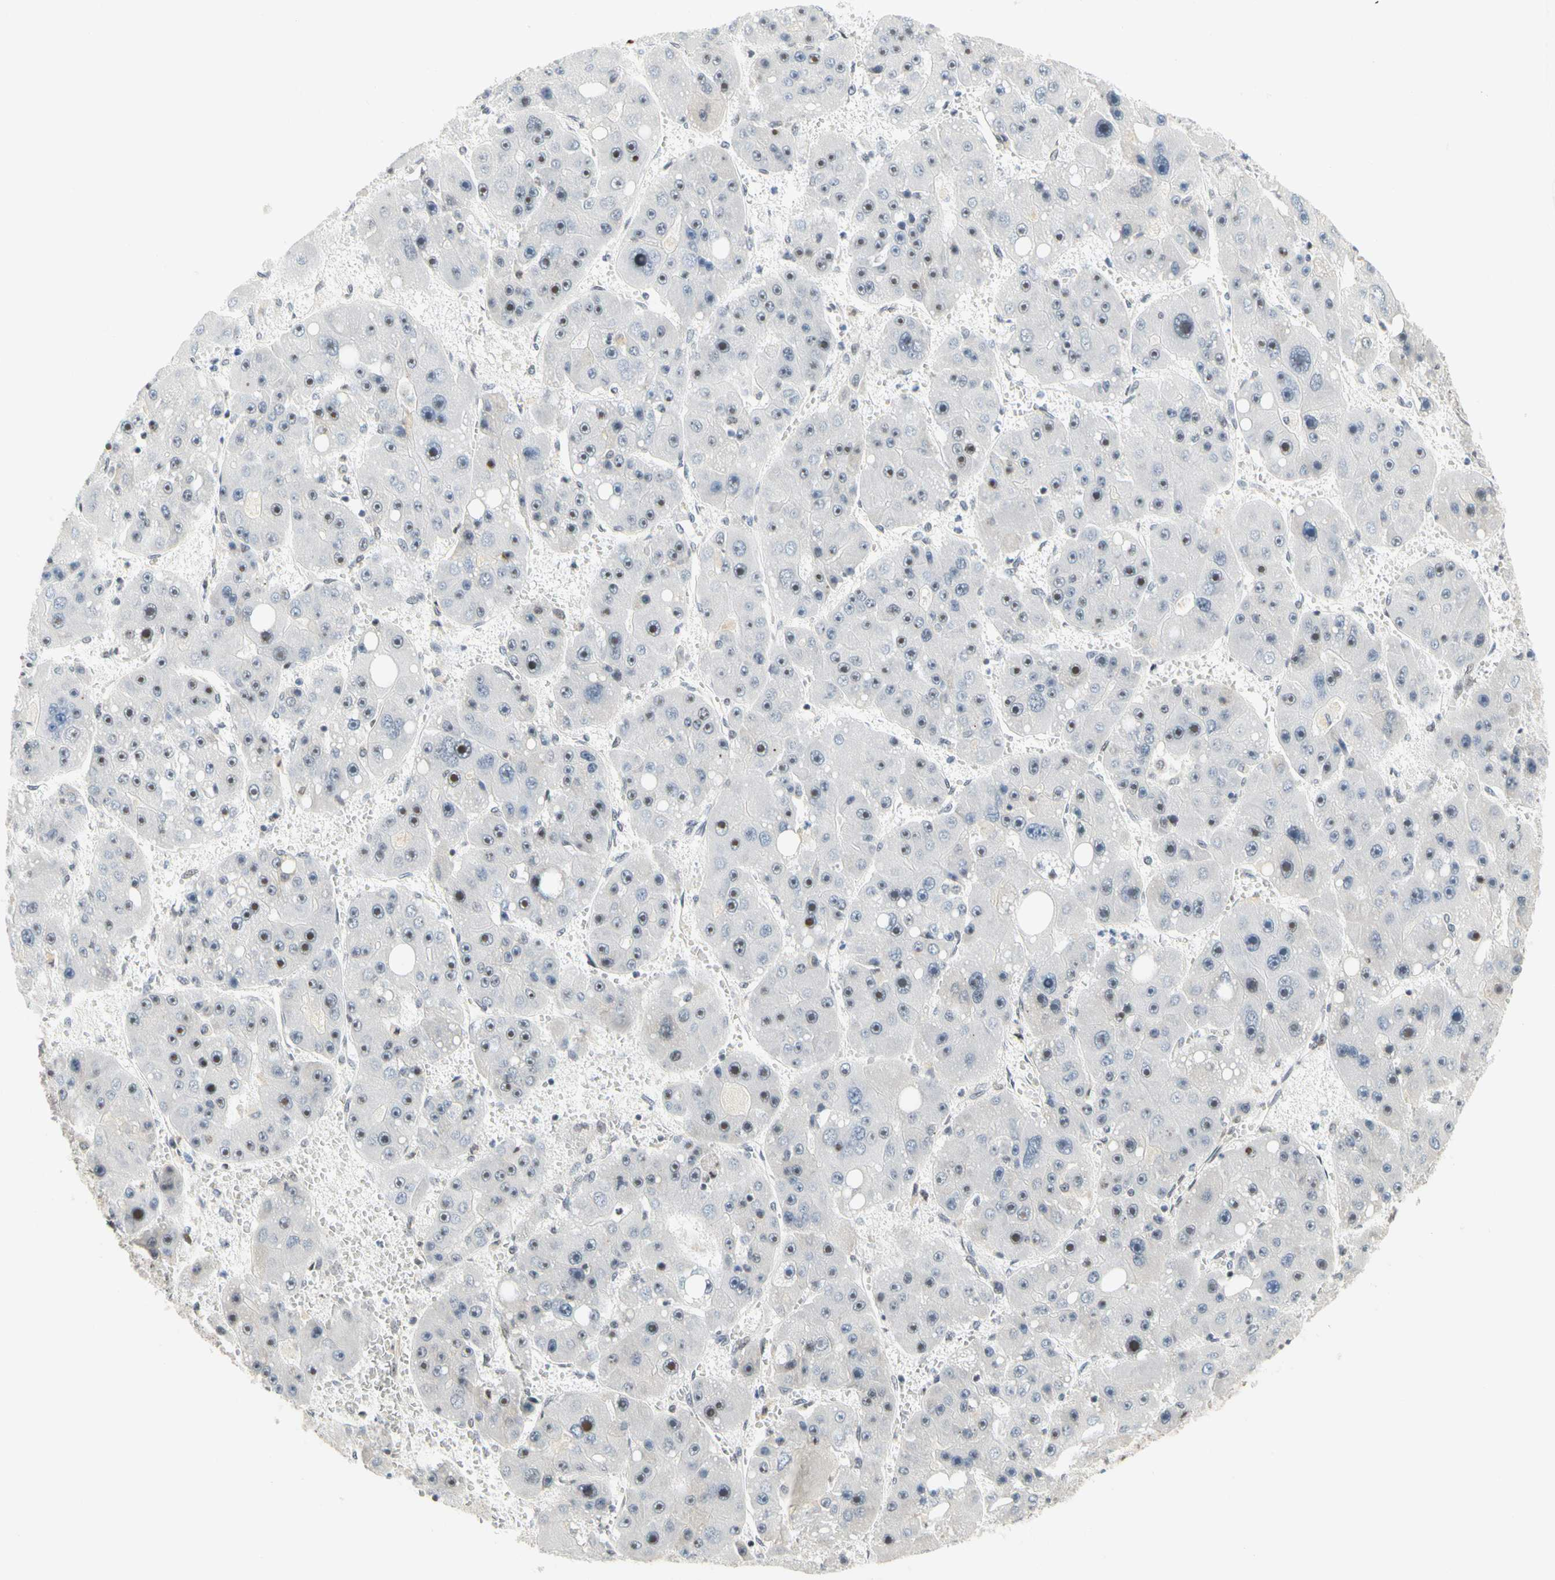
{"staining": {"intensity": "moderate", "quantity": "<25%", "location": "nuclear"}, "tissue": "liver cancer", "cell_type": "Tumor cells", "image_type": "cancer", "snomed": [{"axis": "morphology", "description": "Carcinoma, Hepatocellular, NOS"}, {"axis": "topography", "description": "Liver"}], "caption": "Brown immunohistochemical staining in hepatocellular carcinoma (liver) shows moderate nuclear positivity in approximately <25% of tumor cells. The protein of interest is shown in brown color, while the nuclei are stained blue.", "gene": "ZSCAN16", "patient": {"sex": "female", "age": 61}}